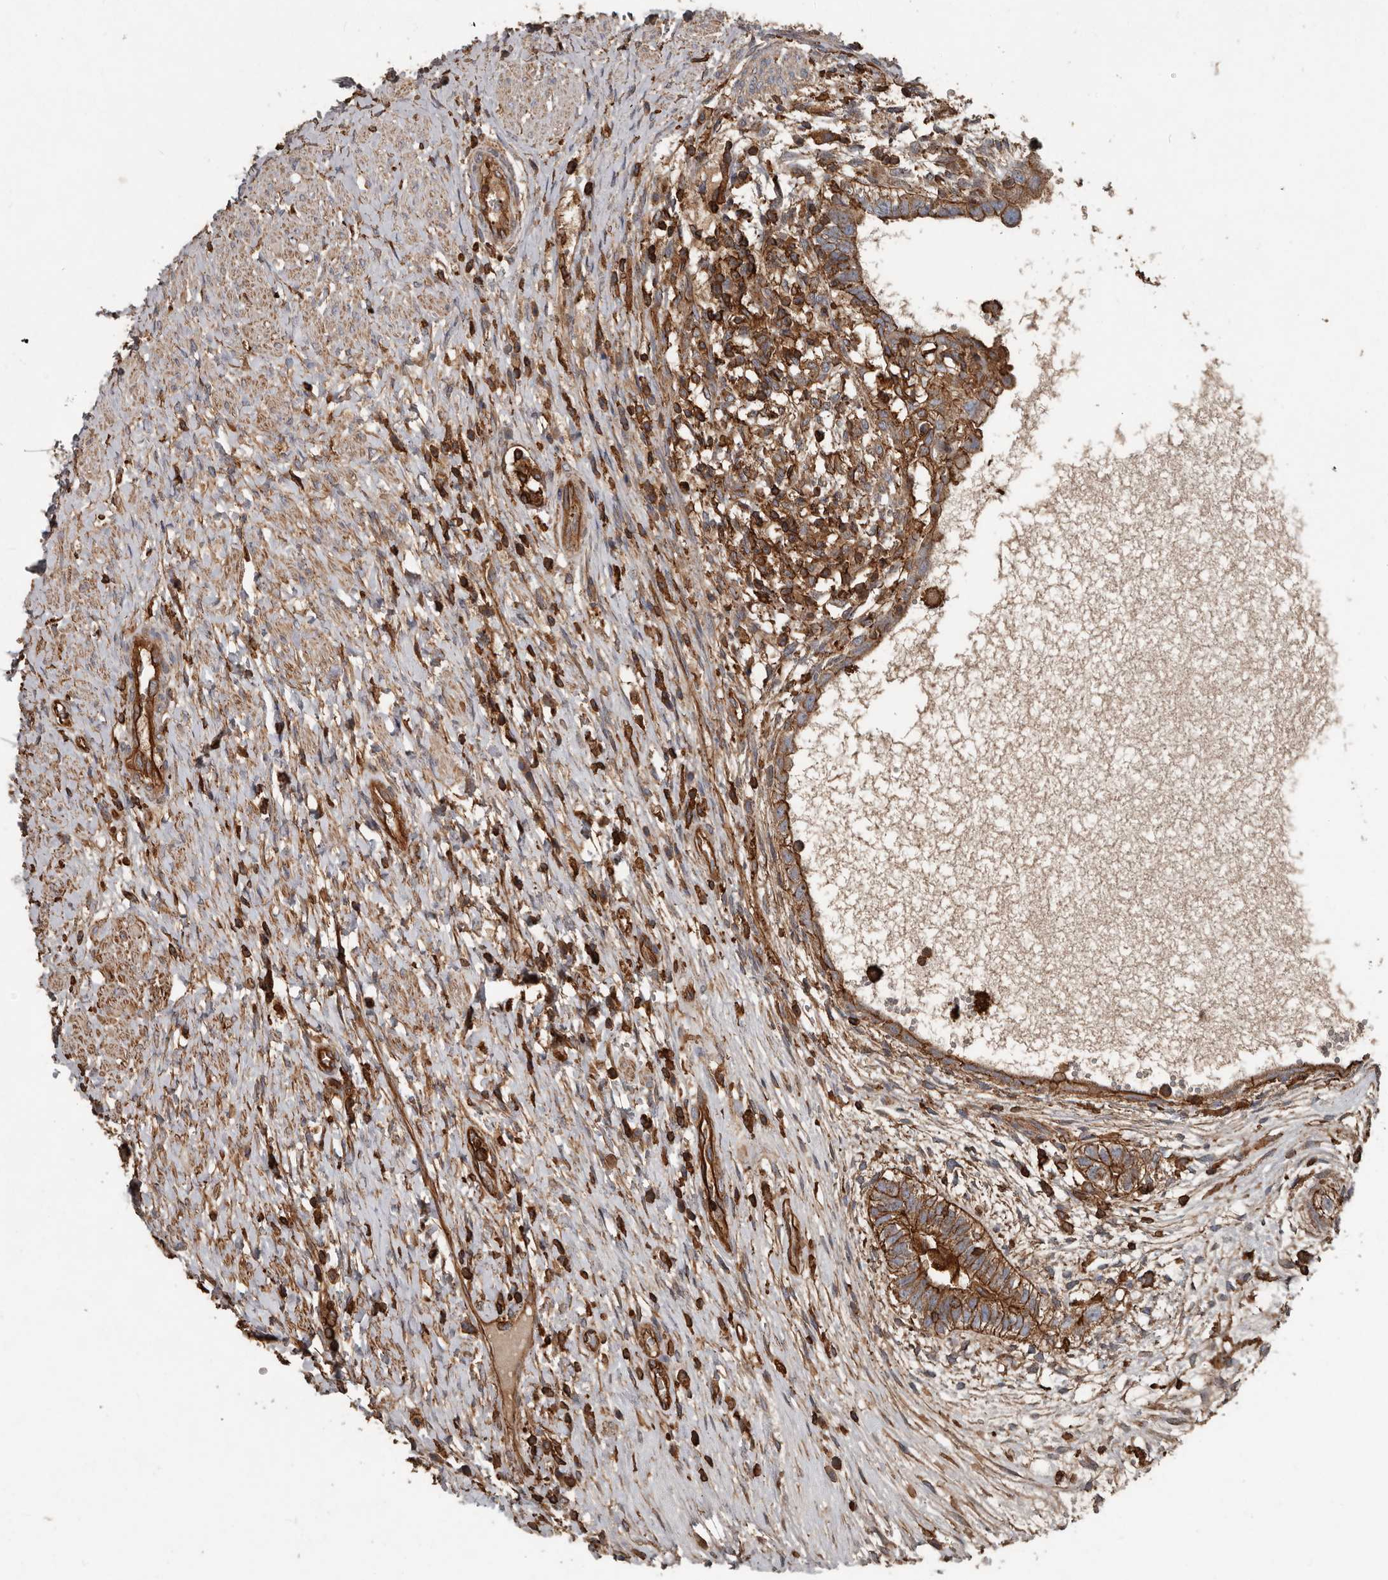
{"staining": {"intensity": "strong", "quantity": ">75%", "location": "cytoplasmic/membranous"}, "tissue": "testis cancer", "cell_type": "Tumor cells", "image_type": "cancer", "snomed": [{"axis": "morphology", "description": "Carcinoma, Embryonal, NOS"}, {"axis": "topography", "description": "Testis"}], "caption": "Immunohistochemistry (IHC) of human testis embryonal carcinoma exhibits high levels of strong cytoplasmic/membranous positivity in approximately >75% of tumor cells. The protein is shown in brown color, while the nuclei are stained blue.", "gene": "DENND6B", "patient": {"sex": "male", "age": 26}}